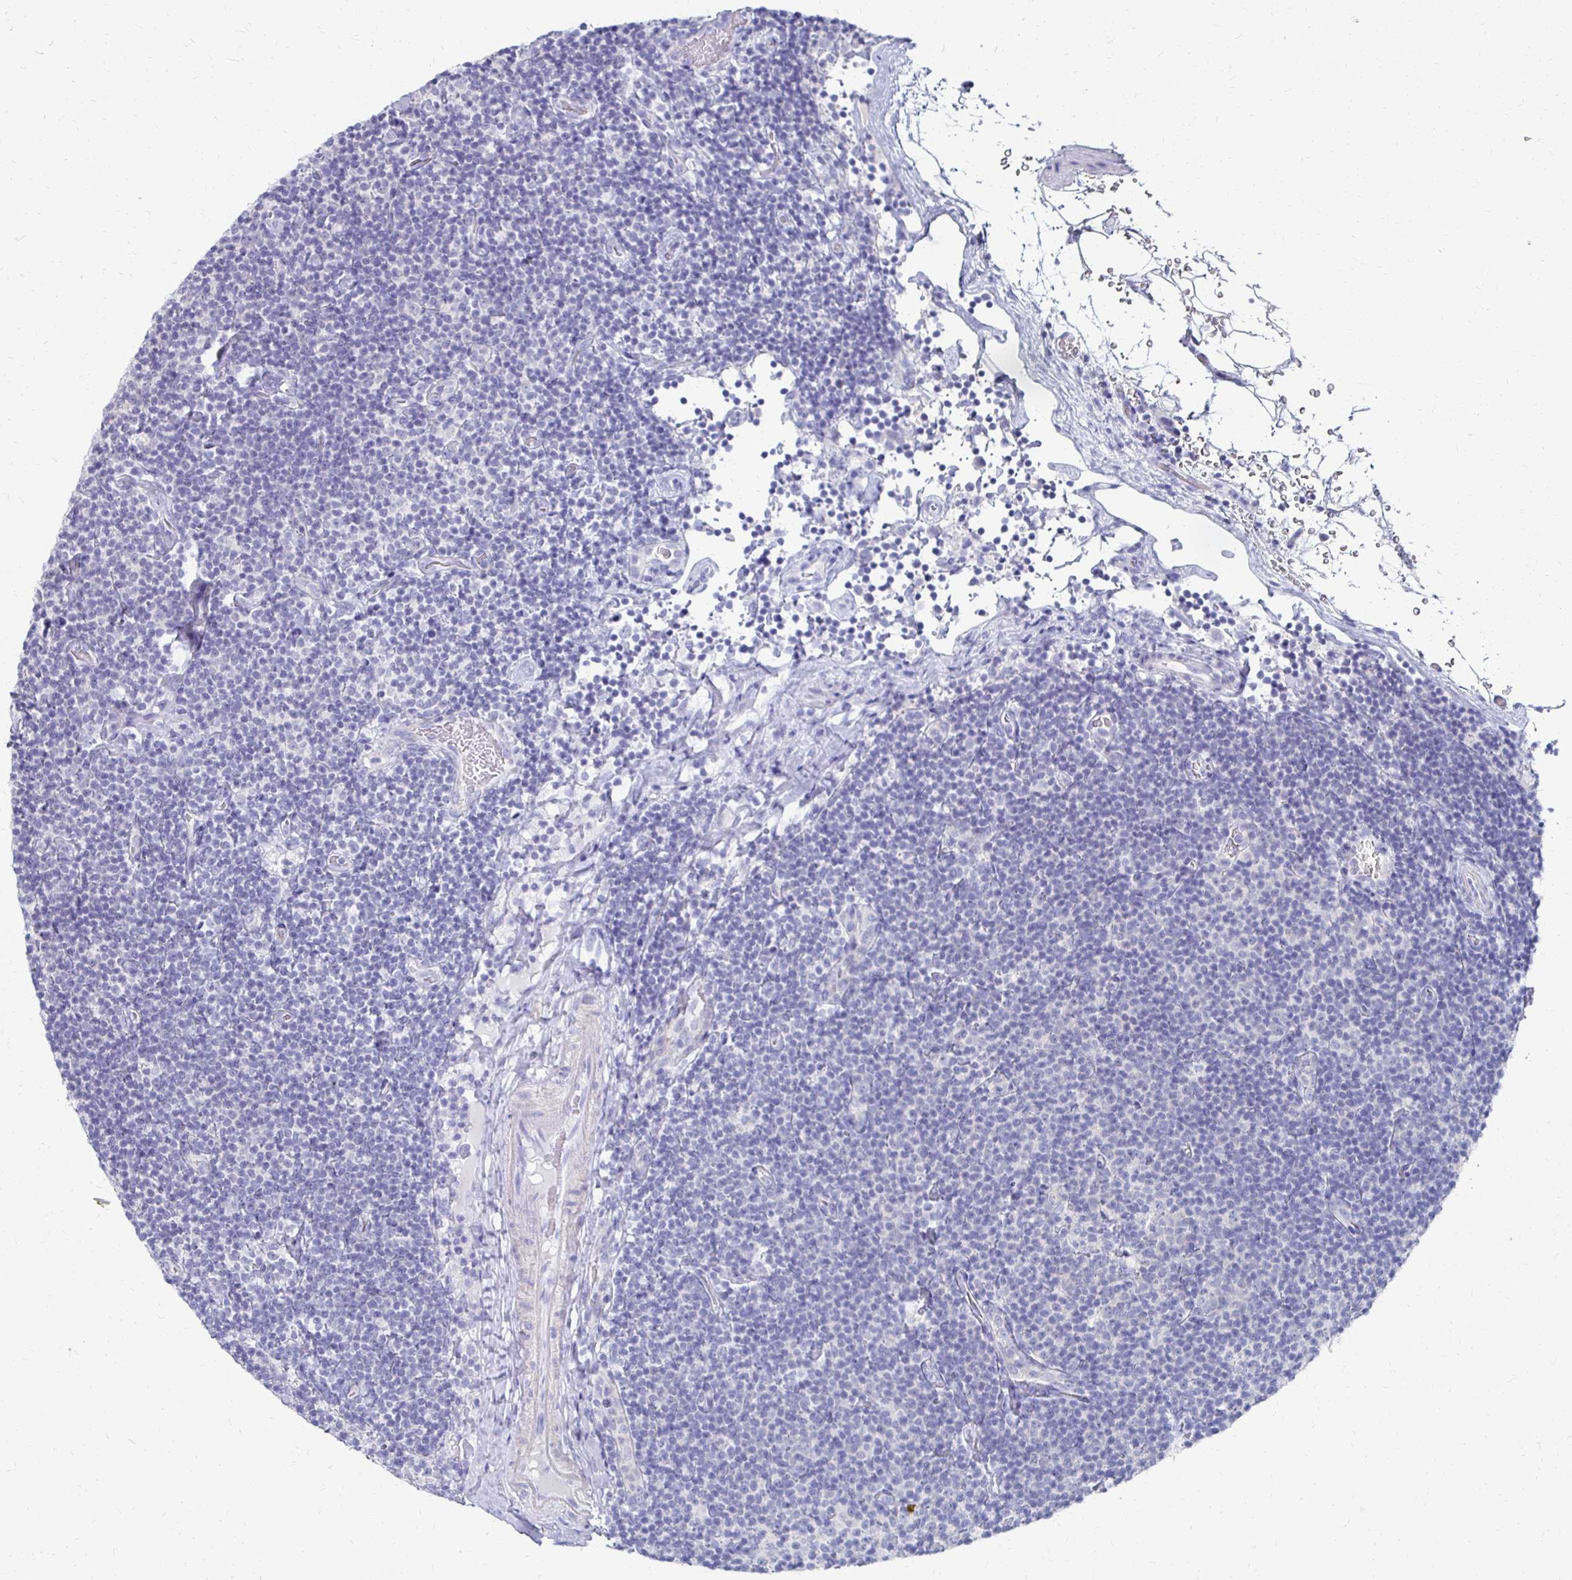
{"staining": {"intensity": "negative", "quantity": "none", "location": "none"}, "tissue": "lymphoma", "cell_type": "Tumor cells", "image_type": "cancer", "snomed": [{"axis": "morphology", "description": "Malignant lymphoma, non-Hodgkin's type, Low grade"}, {"axis": "topography", "description": "Lymph node"}], "caption": "Lymphoma stained for a protein using immunohistochemistry (IHC) demonstrates no staining tumor cells.", "gene": "SYCP3", "patient": {"sex": "male", "age": 81}}